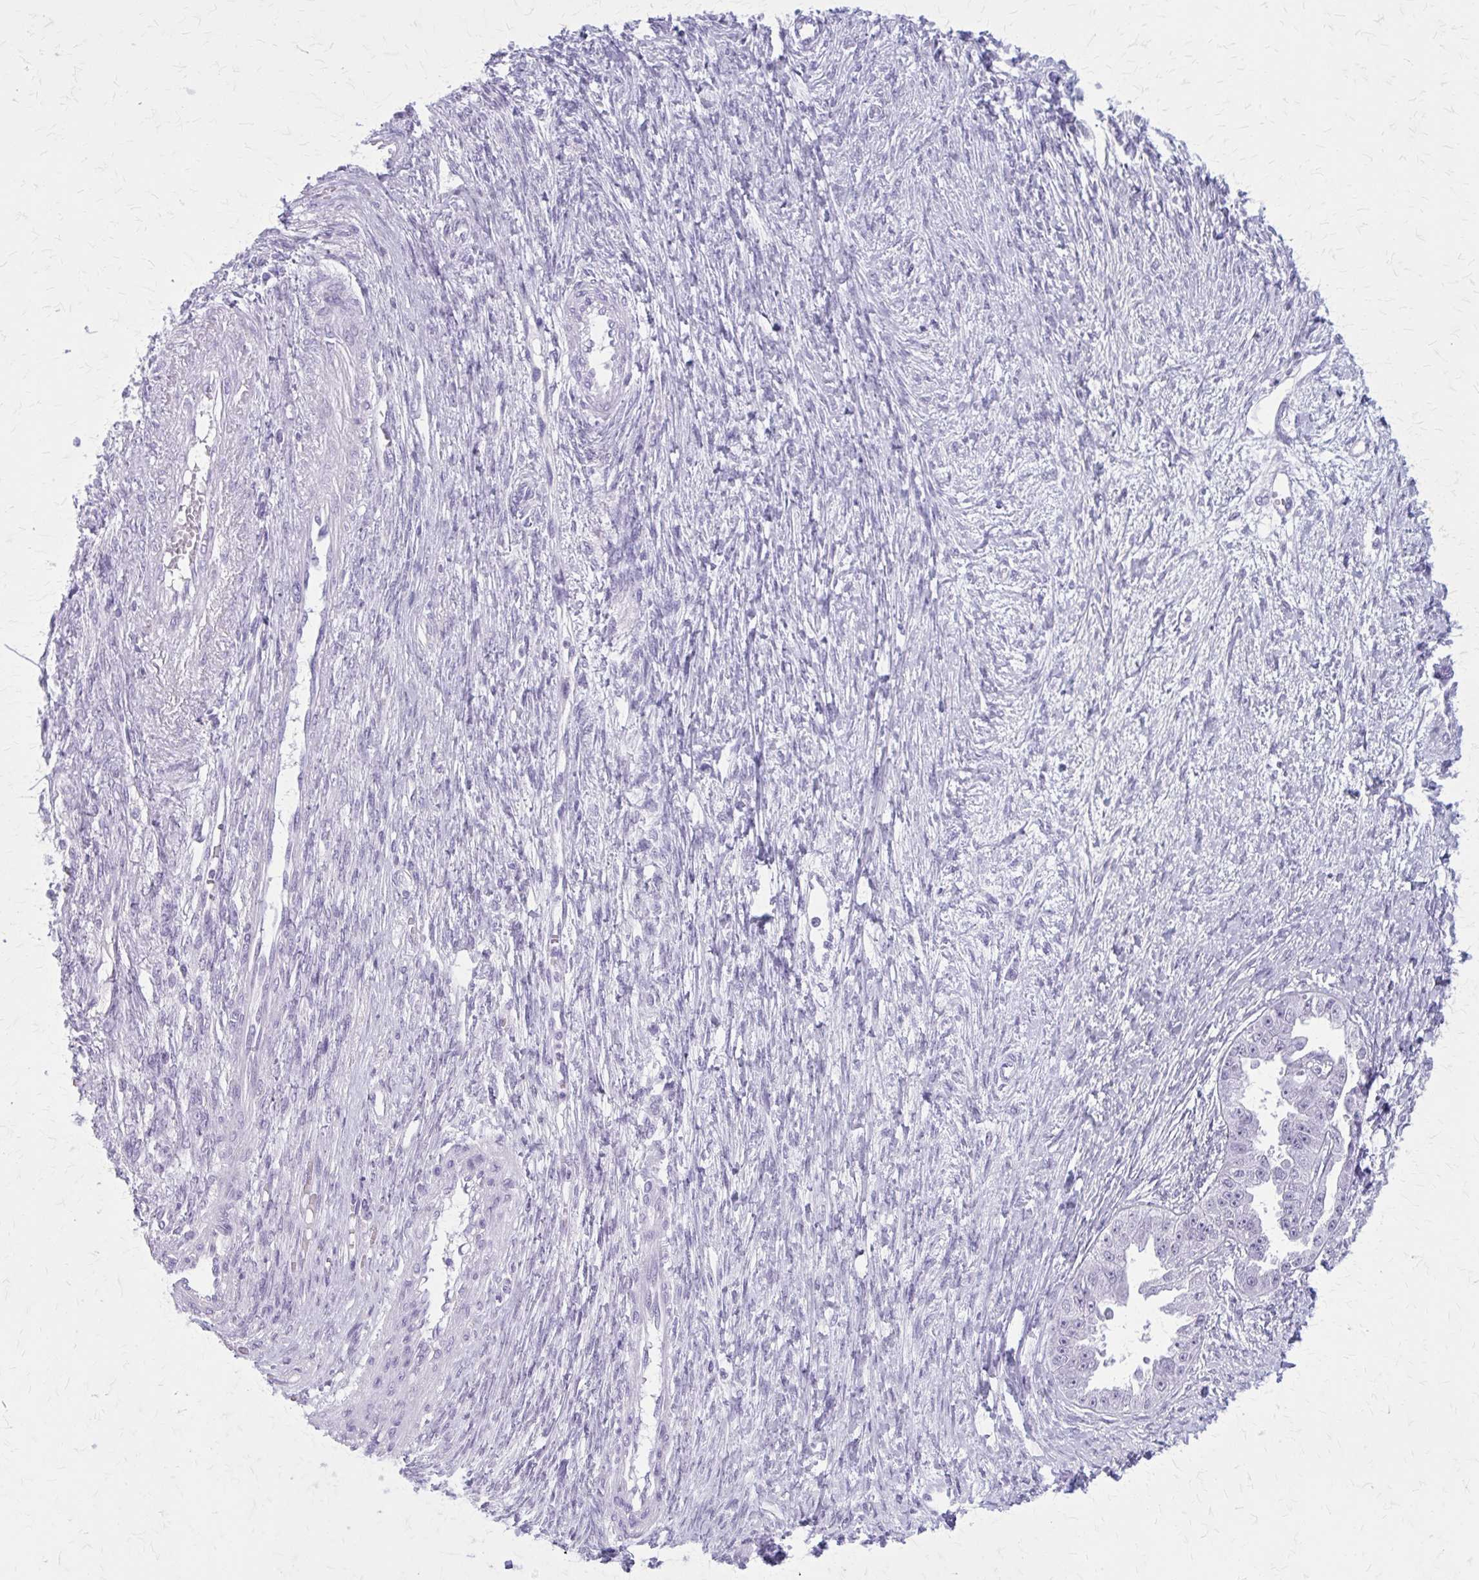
{"staining": {"intensity": "negative", "quantity": "none", "location": "none"}, "tissue": "ovarian cancer", "cell_type": "Tumor cells", "image_type": "cancer", "snomed": [{"axis": "morphology", "description": "Cystadenocarcinoma, serous, NOS"}, {"axis": "topography", "description": "Ovary"}], "caption": "Histopathology image shows no significant protein expression in tumor cells of serous cystadenocarcinoma (ovarian).", "gene": "GAD1", "patient": {"sex": "female", "age": 58}}